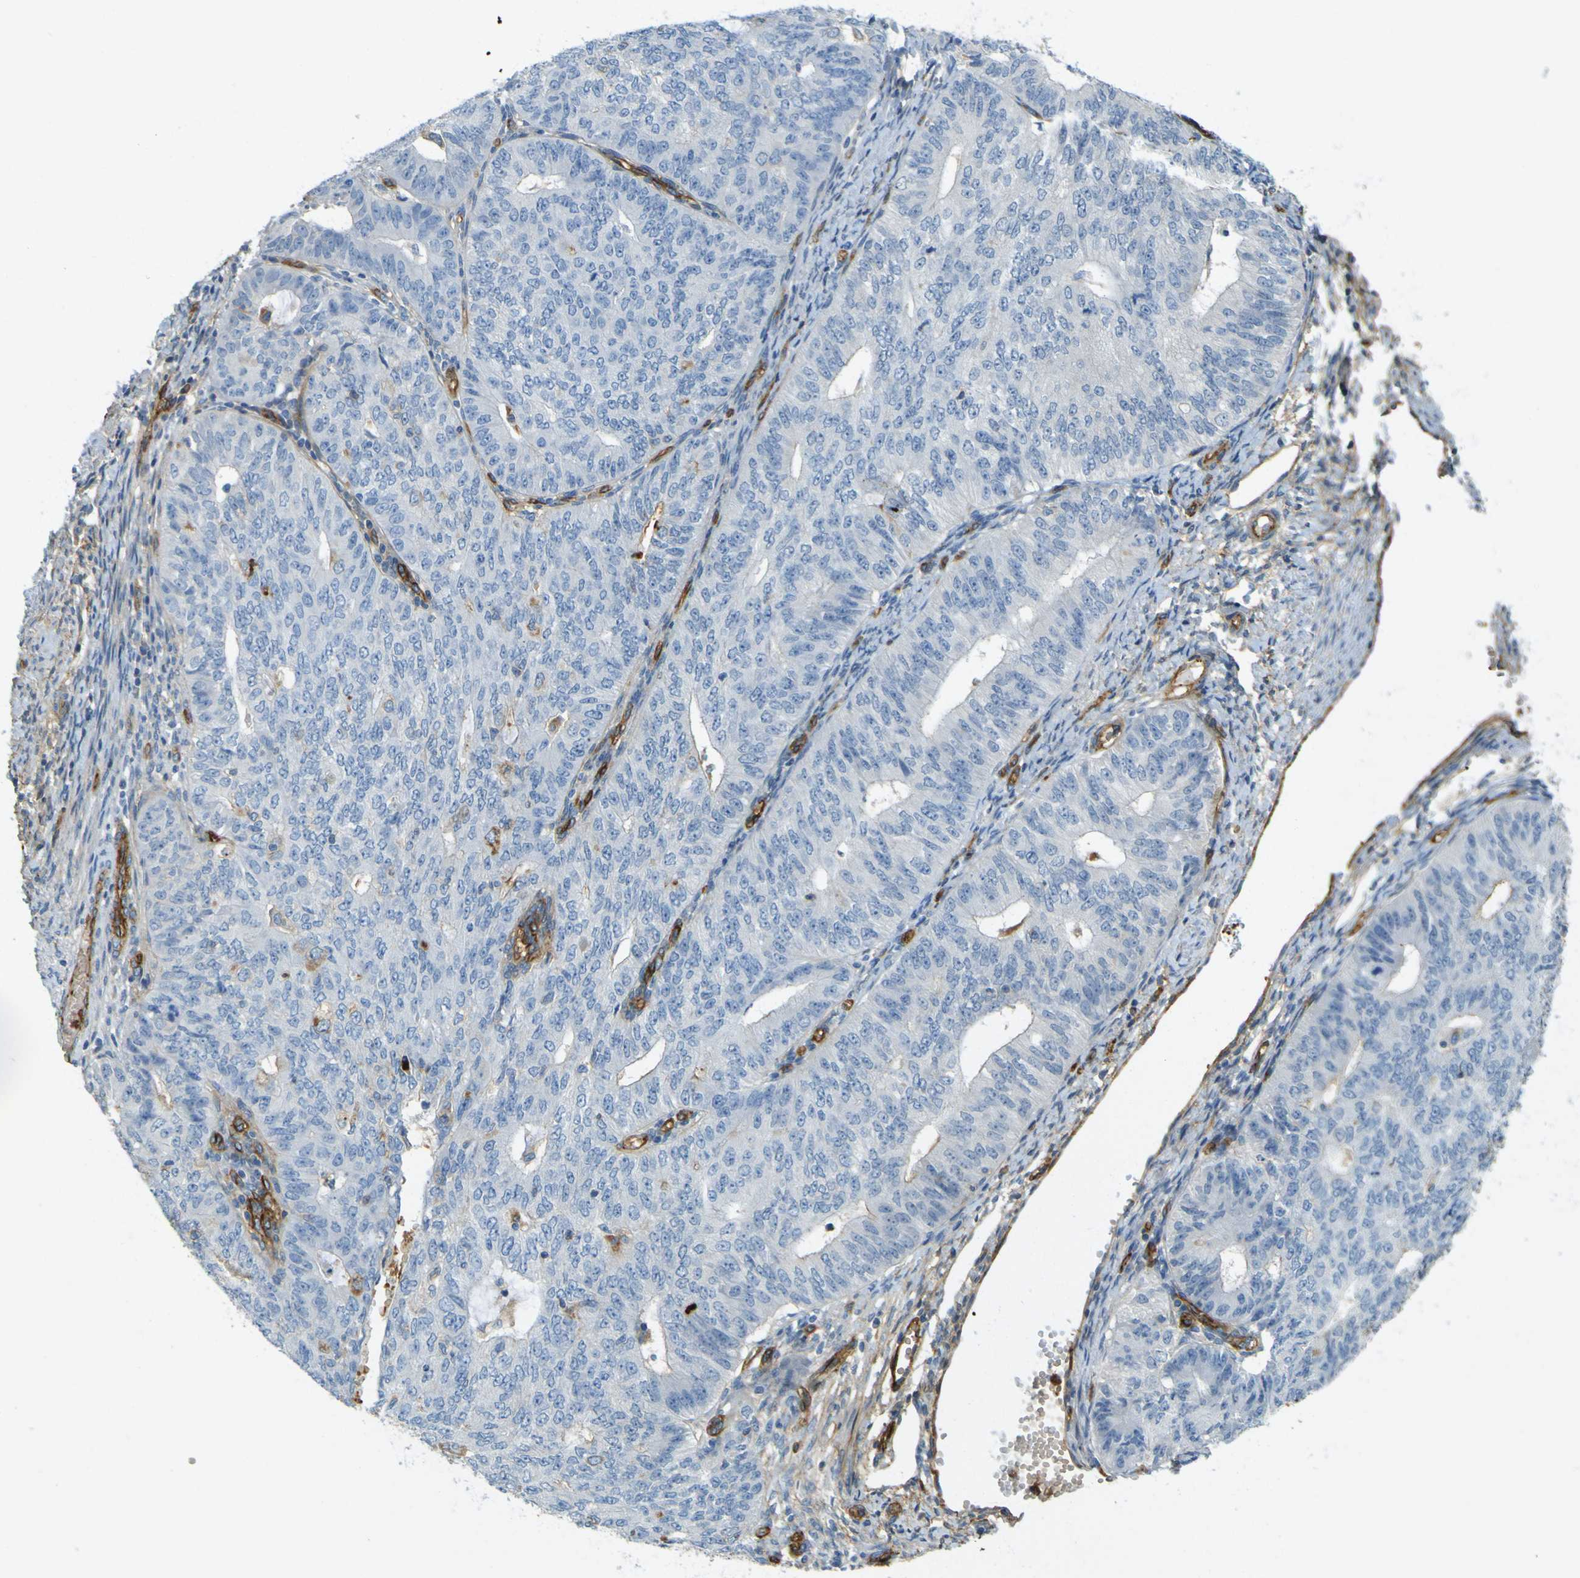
{"staining": {"intensity": "moderate", "quantity": "<25%", "location": "cytoplasmic/membranous"}, "tissue": "endometrial cancer", "cell_type": "Tumor cells", "image_type": "cancer", "snomed": [{"axis": "morphology", "description": "Adenocarcinoma, NOS"}, {"axis": "topography", "description": "Endometrium"}], "caption": "This is a histology image of immunohistochemistry (IHC) staining of endometrial cancer (adenocarcinoma), which shows moderate positivity in the cytoplasmic/membranous of tumor cells.", "gene": "PLXDC1", "patient": {"sex": "female", "age": 32}}